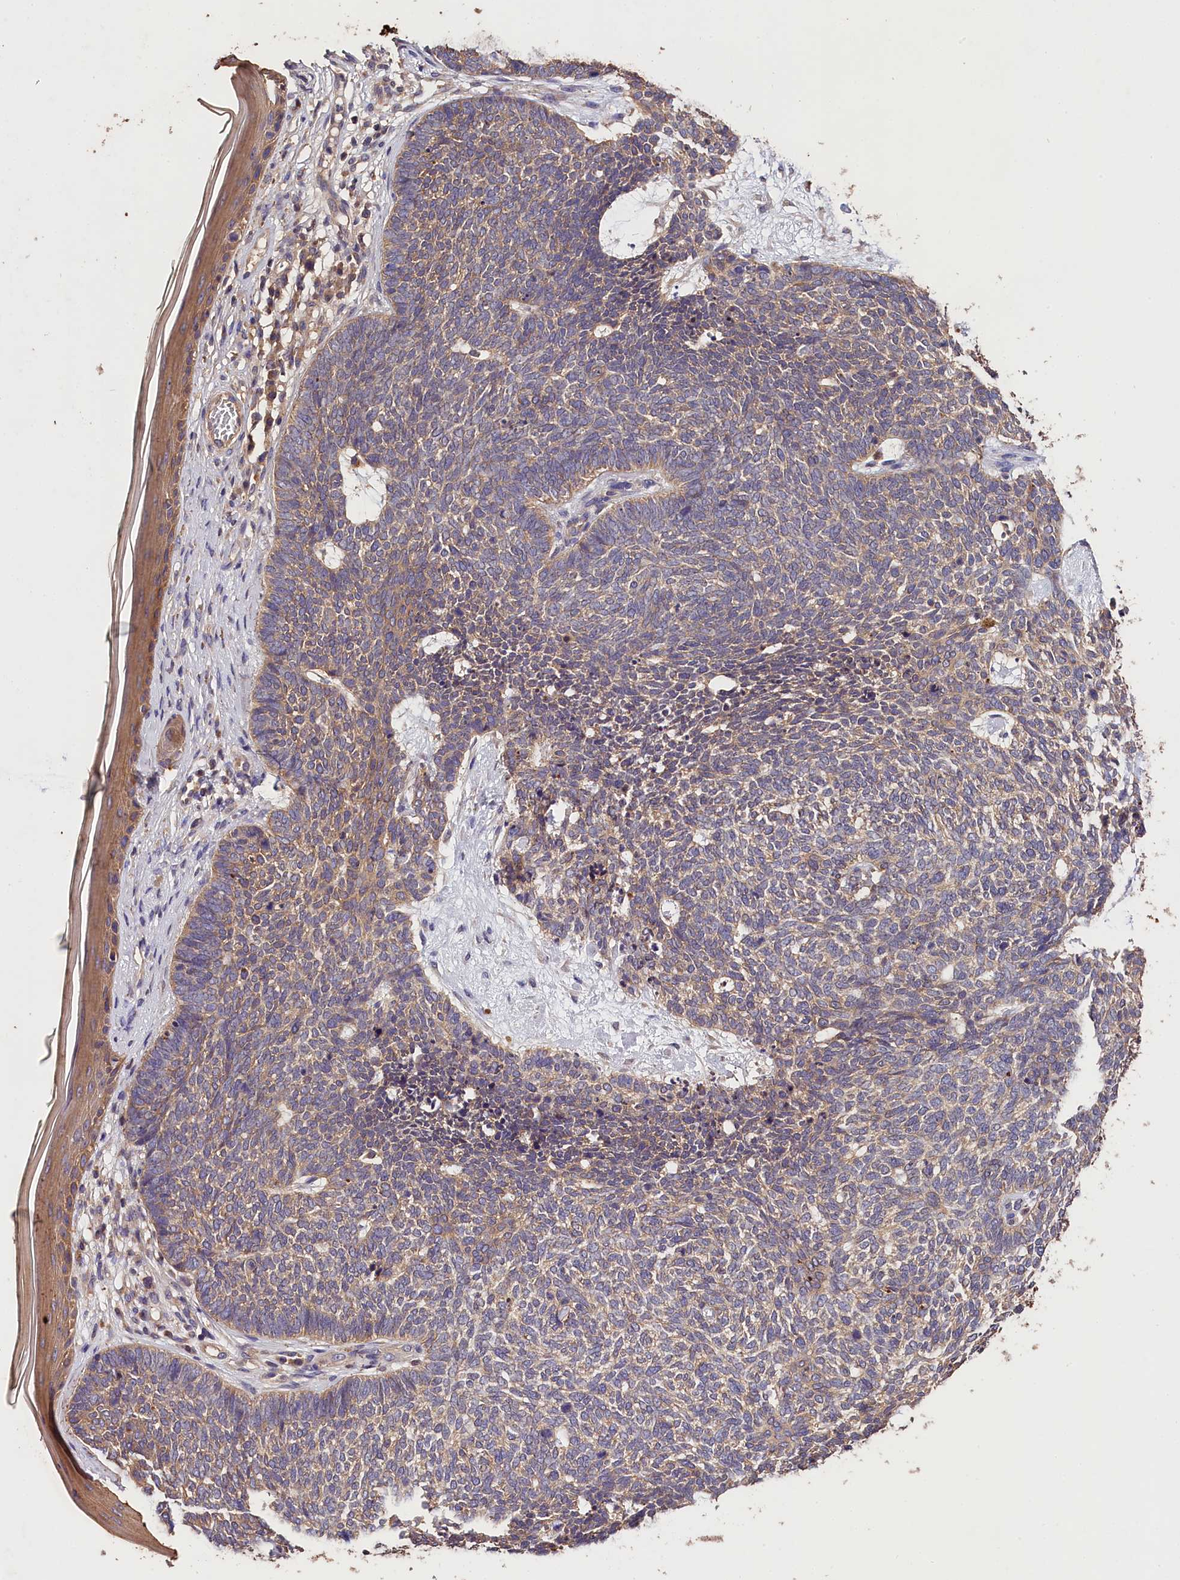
{"staining": {"intensity": "weak", "quantity": "25%-75%", "location": "cytoplasmic/membranous"}, "tissue": "skin cancer", "cell_type": "Tumor cells", "image_type": "cancer", "snomed": [{"axis": "morphology", "description": "Basal cell carcinoma"}, {"axis": "topography", "description": "Skin"}], "caption": "High-power microscopy captured an immunohistochemistry (IHC) photomicrograph of skin basal cell carcinoma, revealing weak cytoplasmic/membranous positivity in approximately 25%-75% of tumor cells.", "gene": "OAS3", "patient": {"sex": "female", "age": 84}}